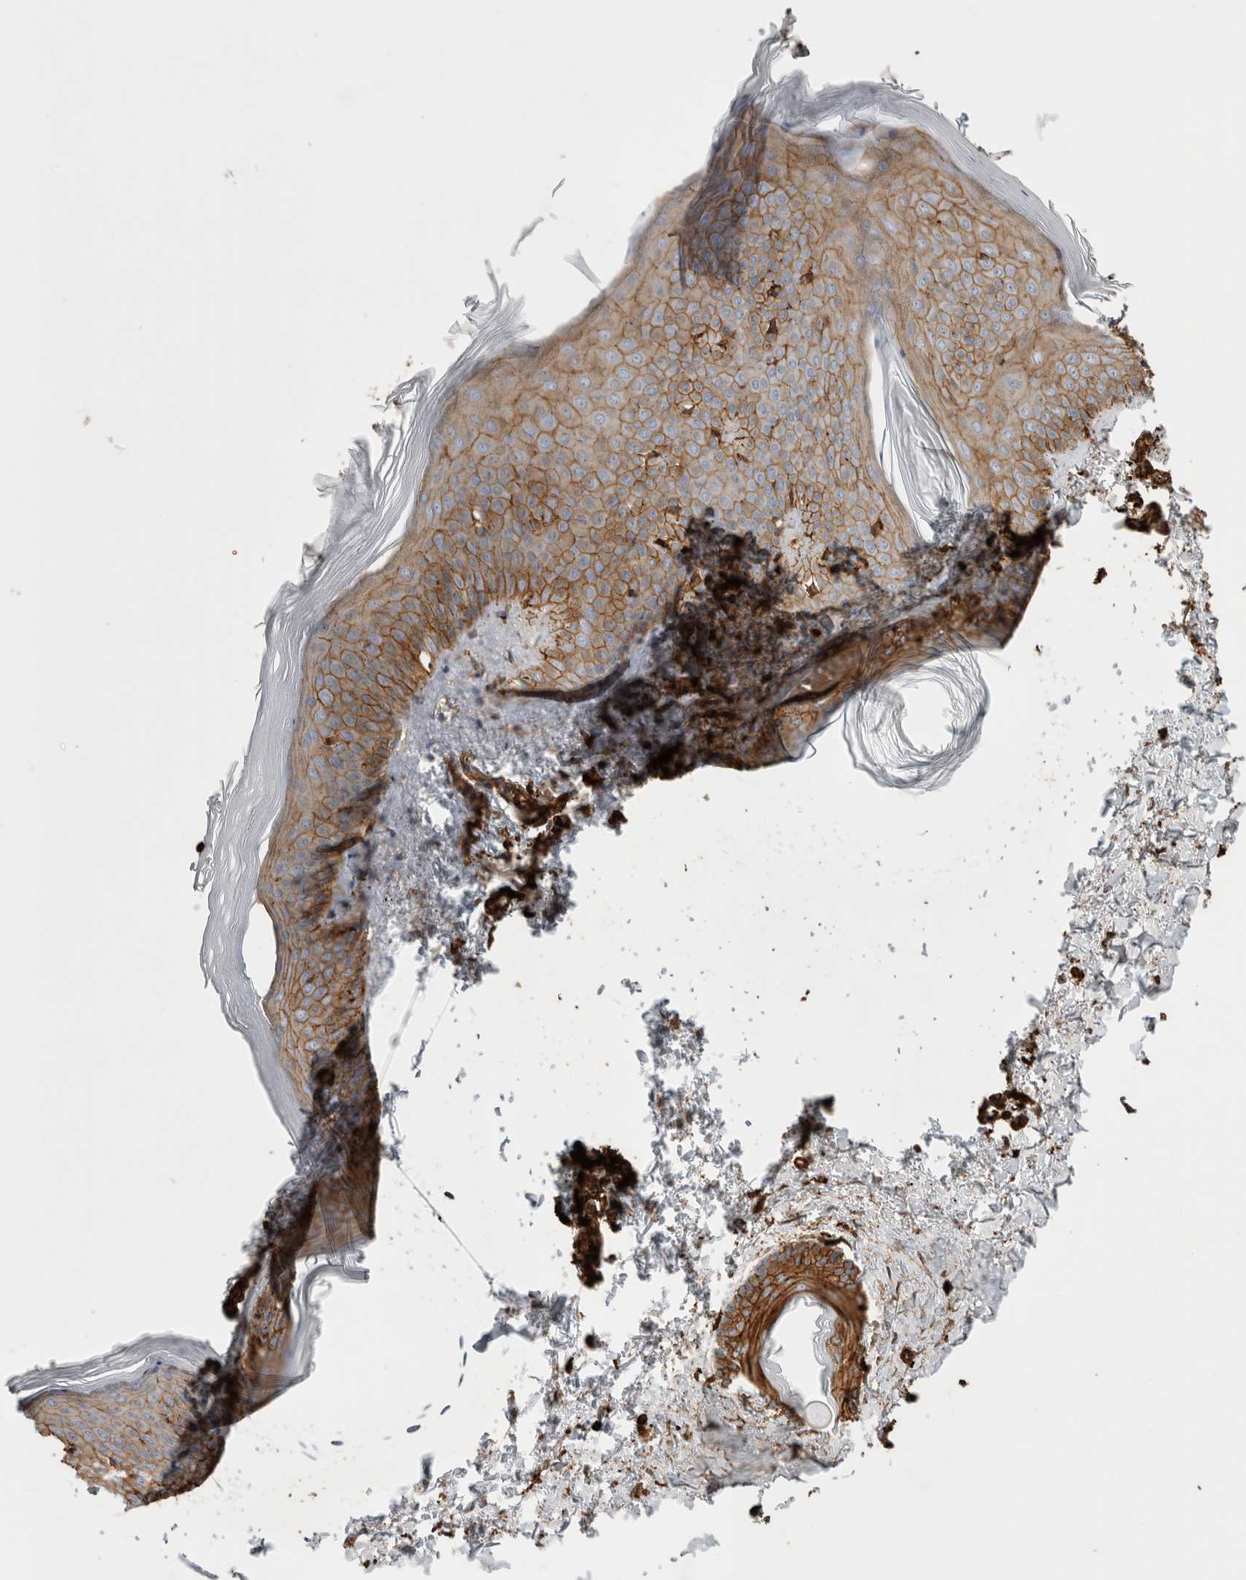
{"staining": {"intensity": "strong", "quantity": "25%-75%", "location": "cytoplasmic/membranous"}, "tissue": "skin", "cell_type": "Fibroblasts", "image_type": "normal", "snomed": [{"axis": "morphology", "description": "Normal tissue, NOS"}, {"axis": "topography", "description": "Skin"}], "caption": "Immunohistochemistry (IHC) (DAB) staining of normal skin exhibits strong cytoplasmic/membranous protein expression in approximately 25%-75% of fibroblasts. The staining was performed using DAB, with brown indicating positive protein expression. Nuclei are stained blue with hematoxylin.", "gene": "GPER1", "patient": {"sex": "female", "age": 27}}